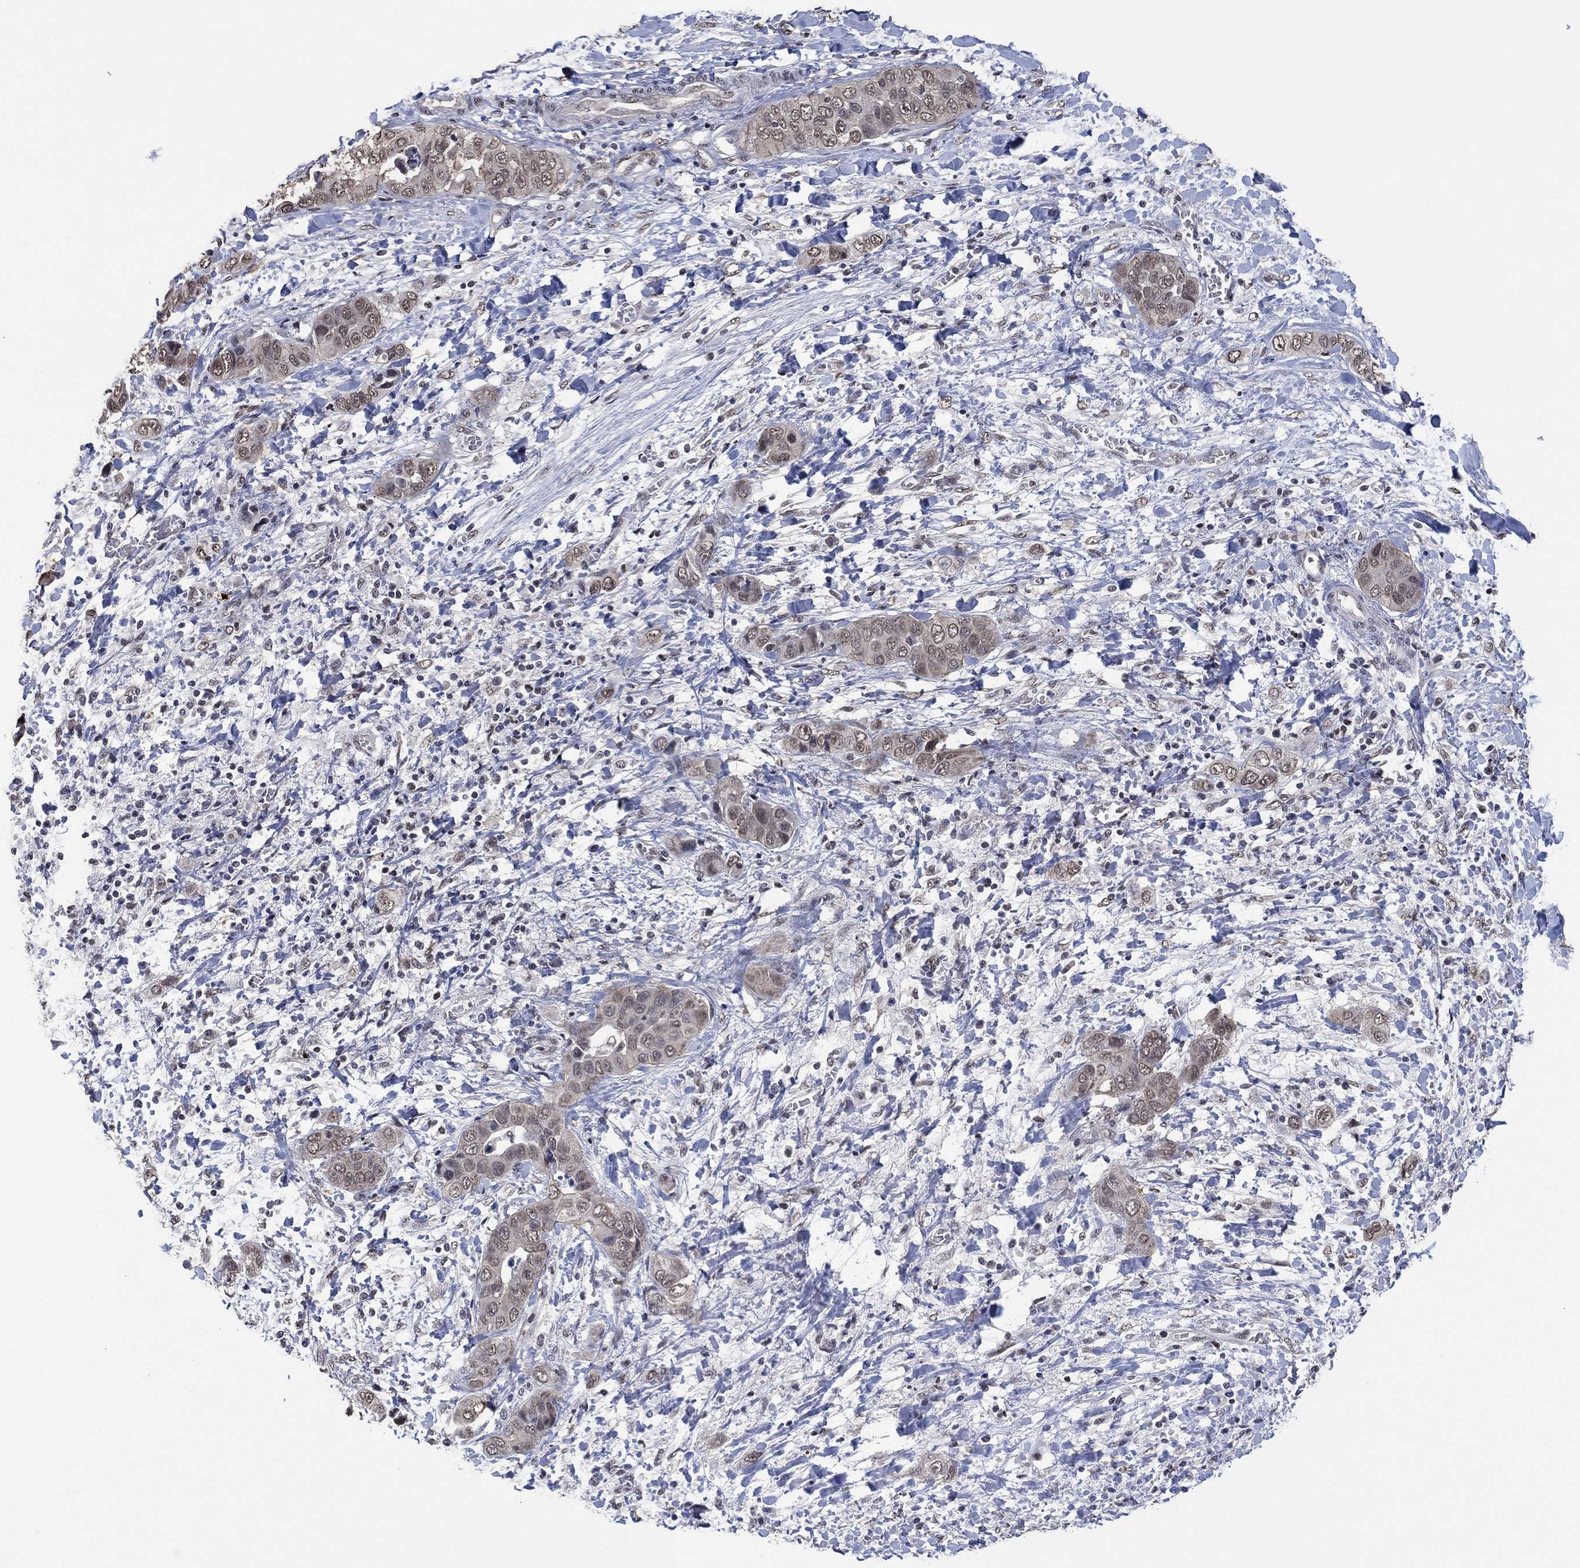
{"staining": {"intensity": "weak", "quantity": "<25%", "location": "cytoplasmic/membranous"}, "tissue": "liver cancer", "cell_type": "Tumor cells", "image_type": "cancer", "snomed": [{"axis": "morphology", "description": "Cholangiocarcinoma"}, {"axis": "topography", "description": "Liver"}], "caption": "Liver cancer (cholangiocarcinoma) was stained to show a protein in brown. There is no significant positivity in tumor cells.", "gene": "EHMT1", "patient": {"sex": "female", "age": 52}}